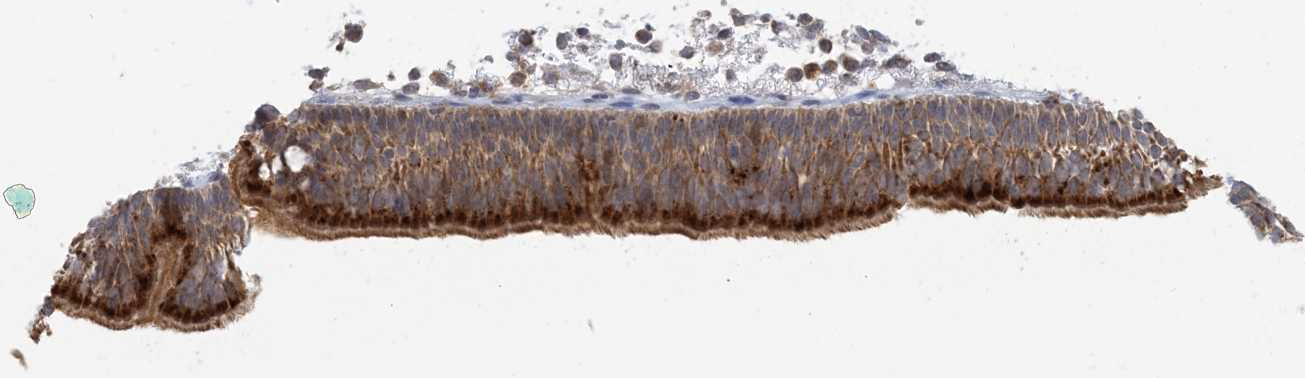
{"staining": {"intensity": "strong", "quantity": "25%-75%", "location": "cytoplasmic/membranous"}, "tissue": "nasopharynx", "cell_type": "Respiratory epithelial cells", "image_type": "normal", "snomed": [{"axis": "morphology", "description": "Normal tissue, NOS"}, {"axis": "morphology", "description": "Inflammation, NOS"}, {"axis": "morphology", "description": "Malignant melanoma, Metastatic site"}, {"axis": "topography", "description": "Nasopharynx"}], "caption": "Nasopharynx stained with a brown dye exhibits strong cytoplasmic/membranous positive positivity in approximately 25%-75% of respiratory epithelial cells.", "gene": "MCAT", "patient": {"sex": "male", "age": 70}}